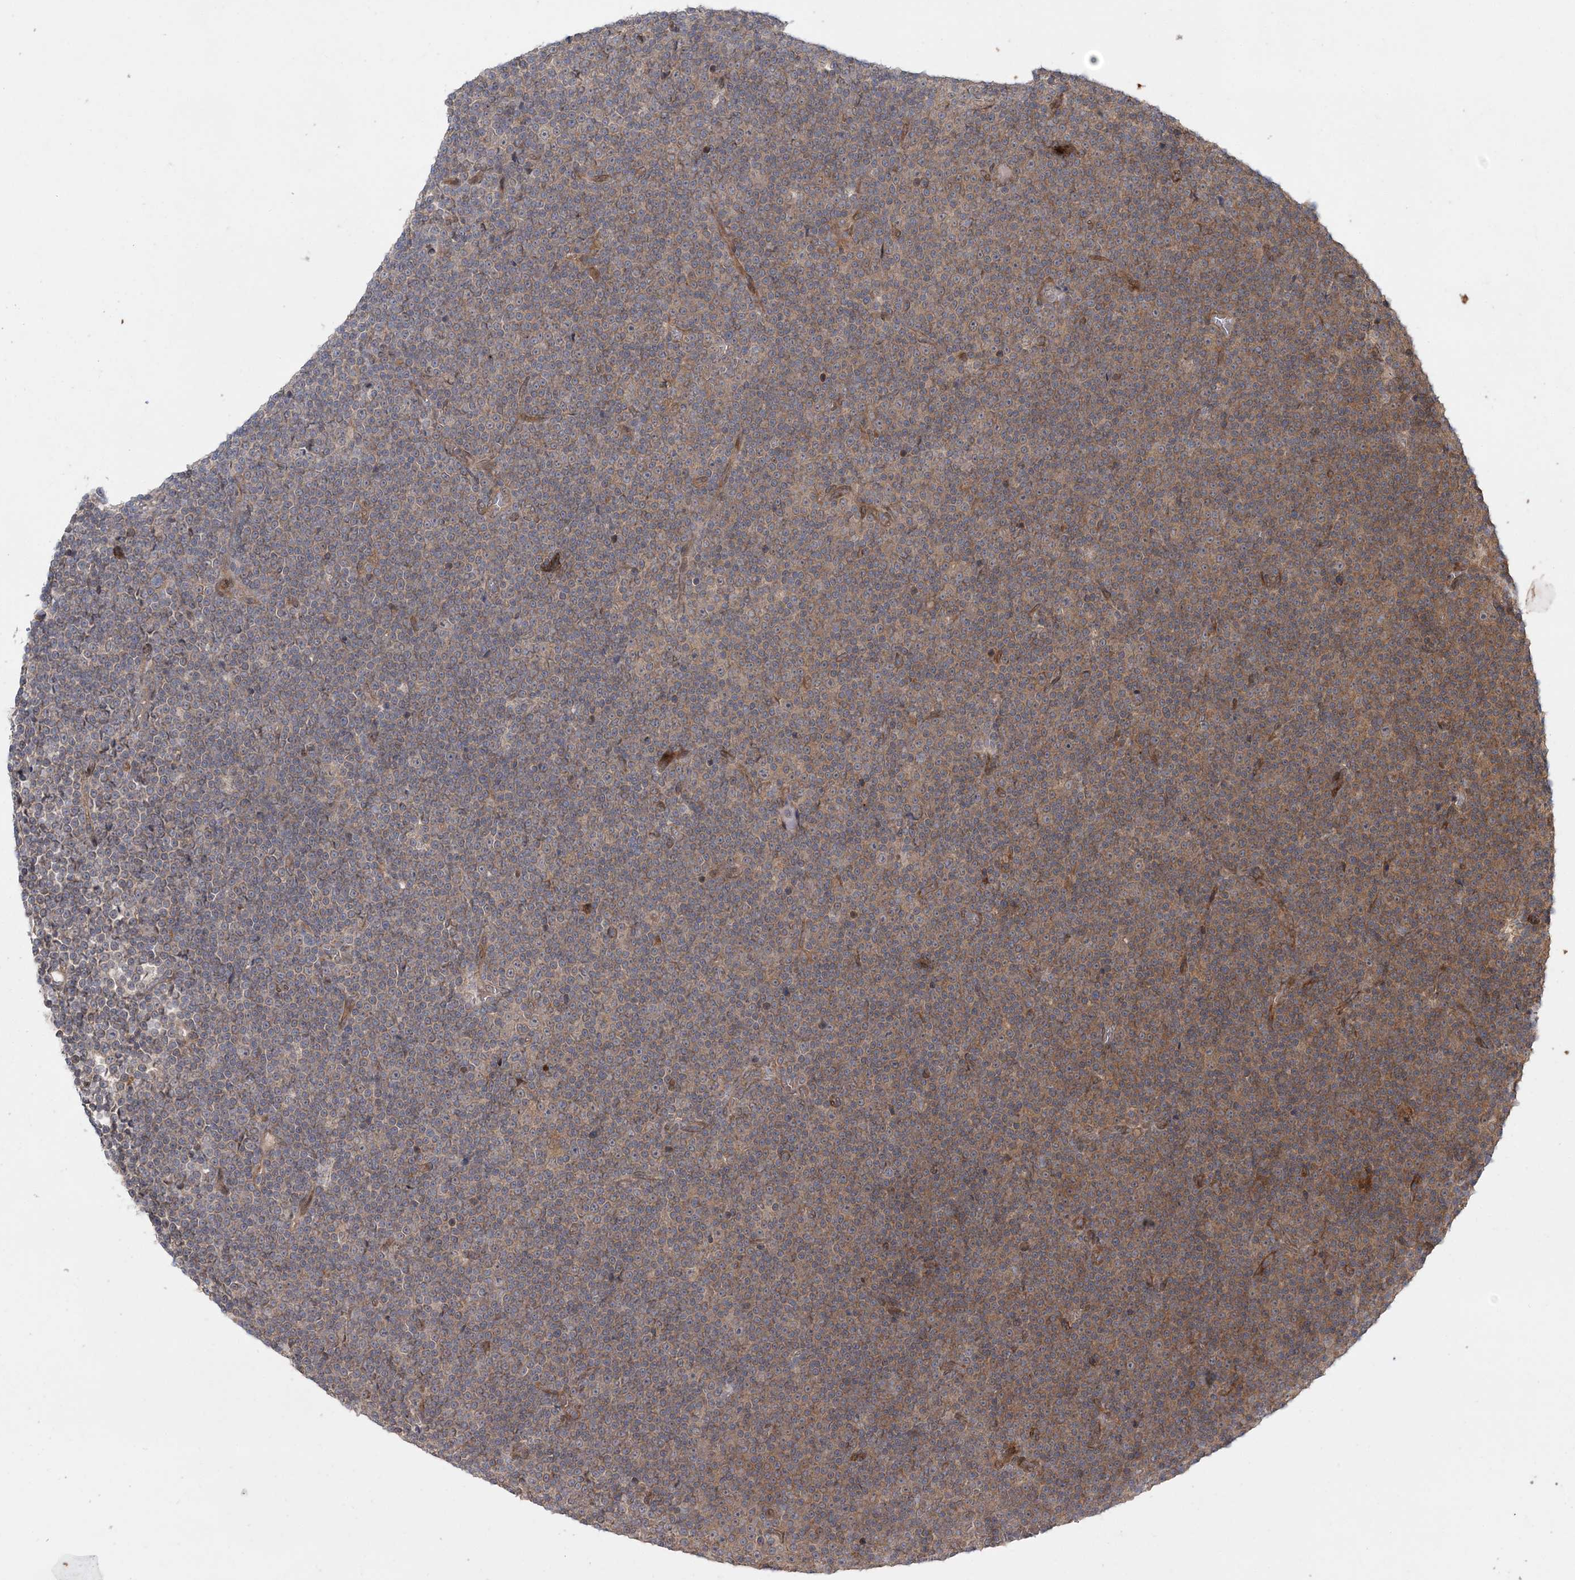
{"staining": {"intensity": "weak", "quantity": "<25%", "location": "cytoplasmic/membranous"}, "tissue": "lymphoma", "cell_type": "Tumor cells", "image_type": "cancer", "snomed": [{"axis": "morphology", "description": "Malignant lymphoma, non-Hodgkin's type, Low grade"}, {"axis": "topography", "description": "Lymph node"}], "caption": "This is an immunohistochemistry (IHC) histopathology image of low-grade malignant lymphoma, non-Hodgkin's type. There is no expression in tumor cells.", "gene": "UBTD2", "patient": {"sex": "female", "age": 67}}